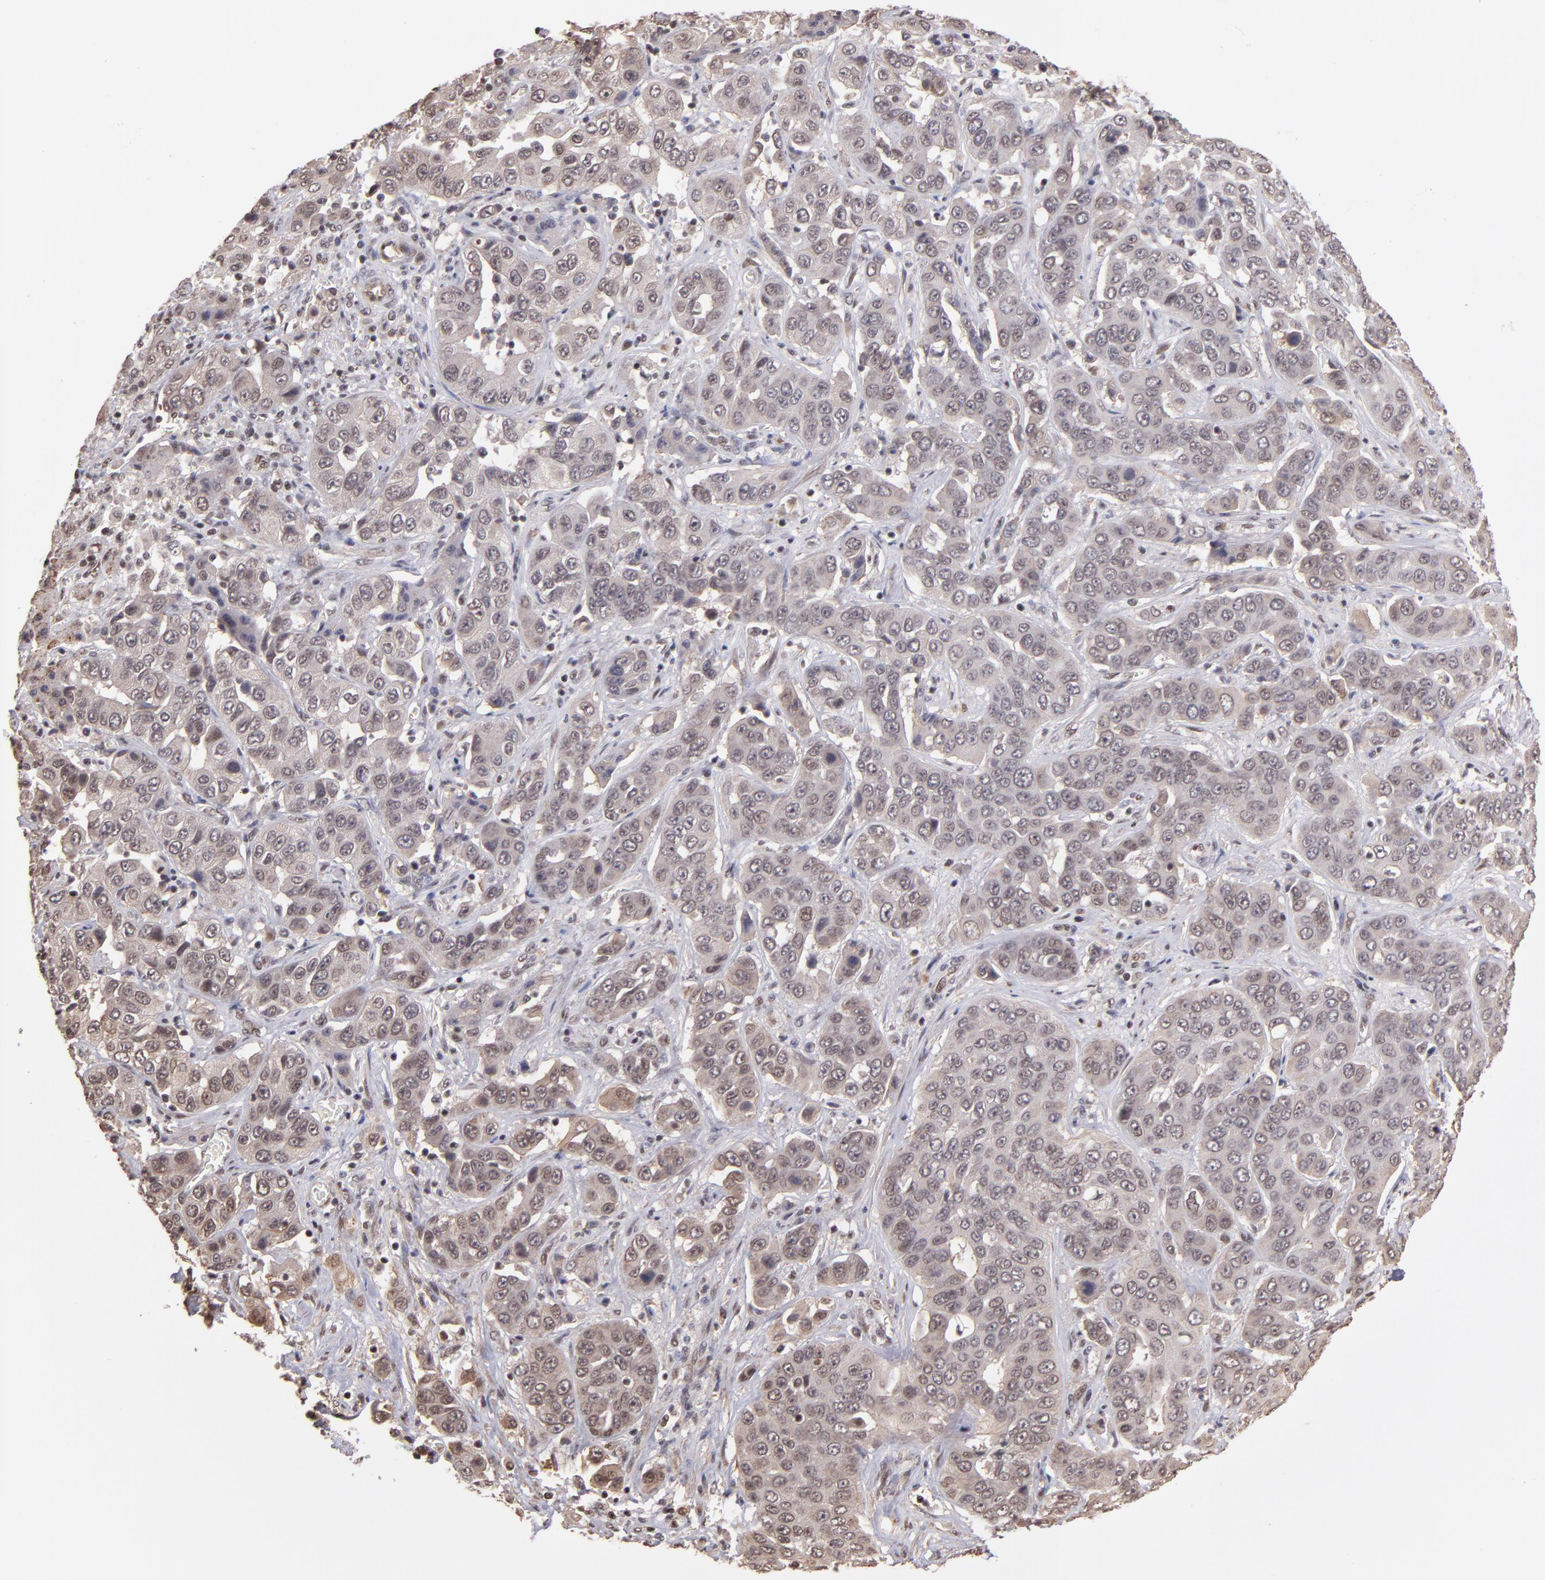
{"staining": {"intensity": "weak", "quantity": "<25%", "location": "cytoplasmic/membranous,nuclear"}, "tissue": "liver cancer", "cell_type": "Tumor cells", "image_type": "cancer", "snomed": [{"axis": "morphology", "description": "Cholangiocarcinoma"}, {"axis": "topography", "description": "Liver"}], "caption": "Liver cancer was stained to show a protein in brown. There is no significant expression in tumor cells.", "gene": "TERF2", "patient": {"sex": "female", "age": 52}}